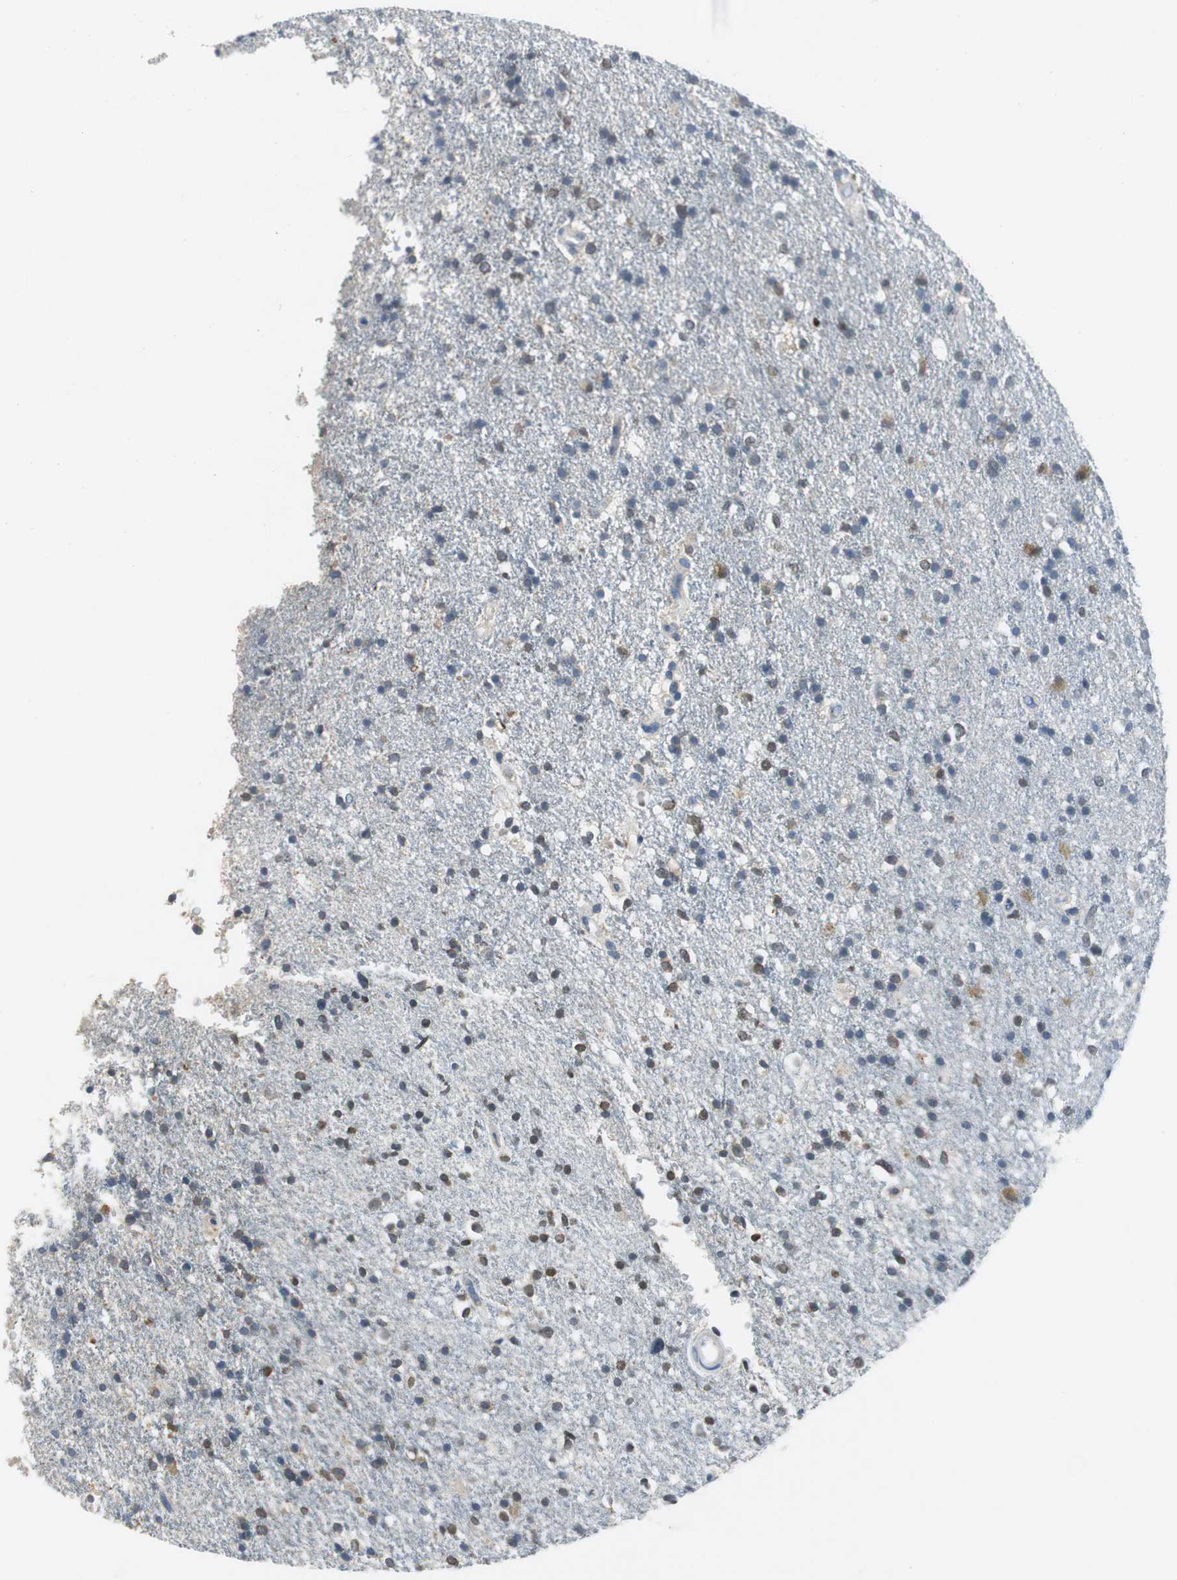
{"staining": {"intensity": "weak", "quantity": "25%-75%", "location": "nuclear"}, "tissue": "glioma", "cell_type": "Tumor cells", "image_type": "cancer", "snomed": [{"axis": "morphology", "description": "Glioma, malignant, High grade"}, {"axis": "topography", "description": "Brain"}], "caption": "Tumor cells demonstrate low levels of weak nuclear expression in about 25%-75% of cells in human glioma.", "gene": "ORM1", "patient": {"sex": "male", "age": 33}}